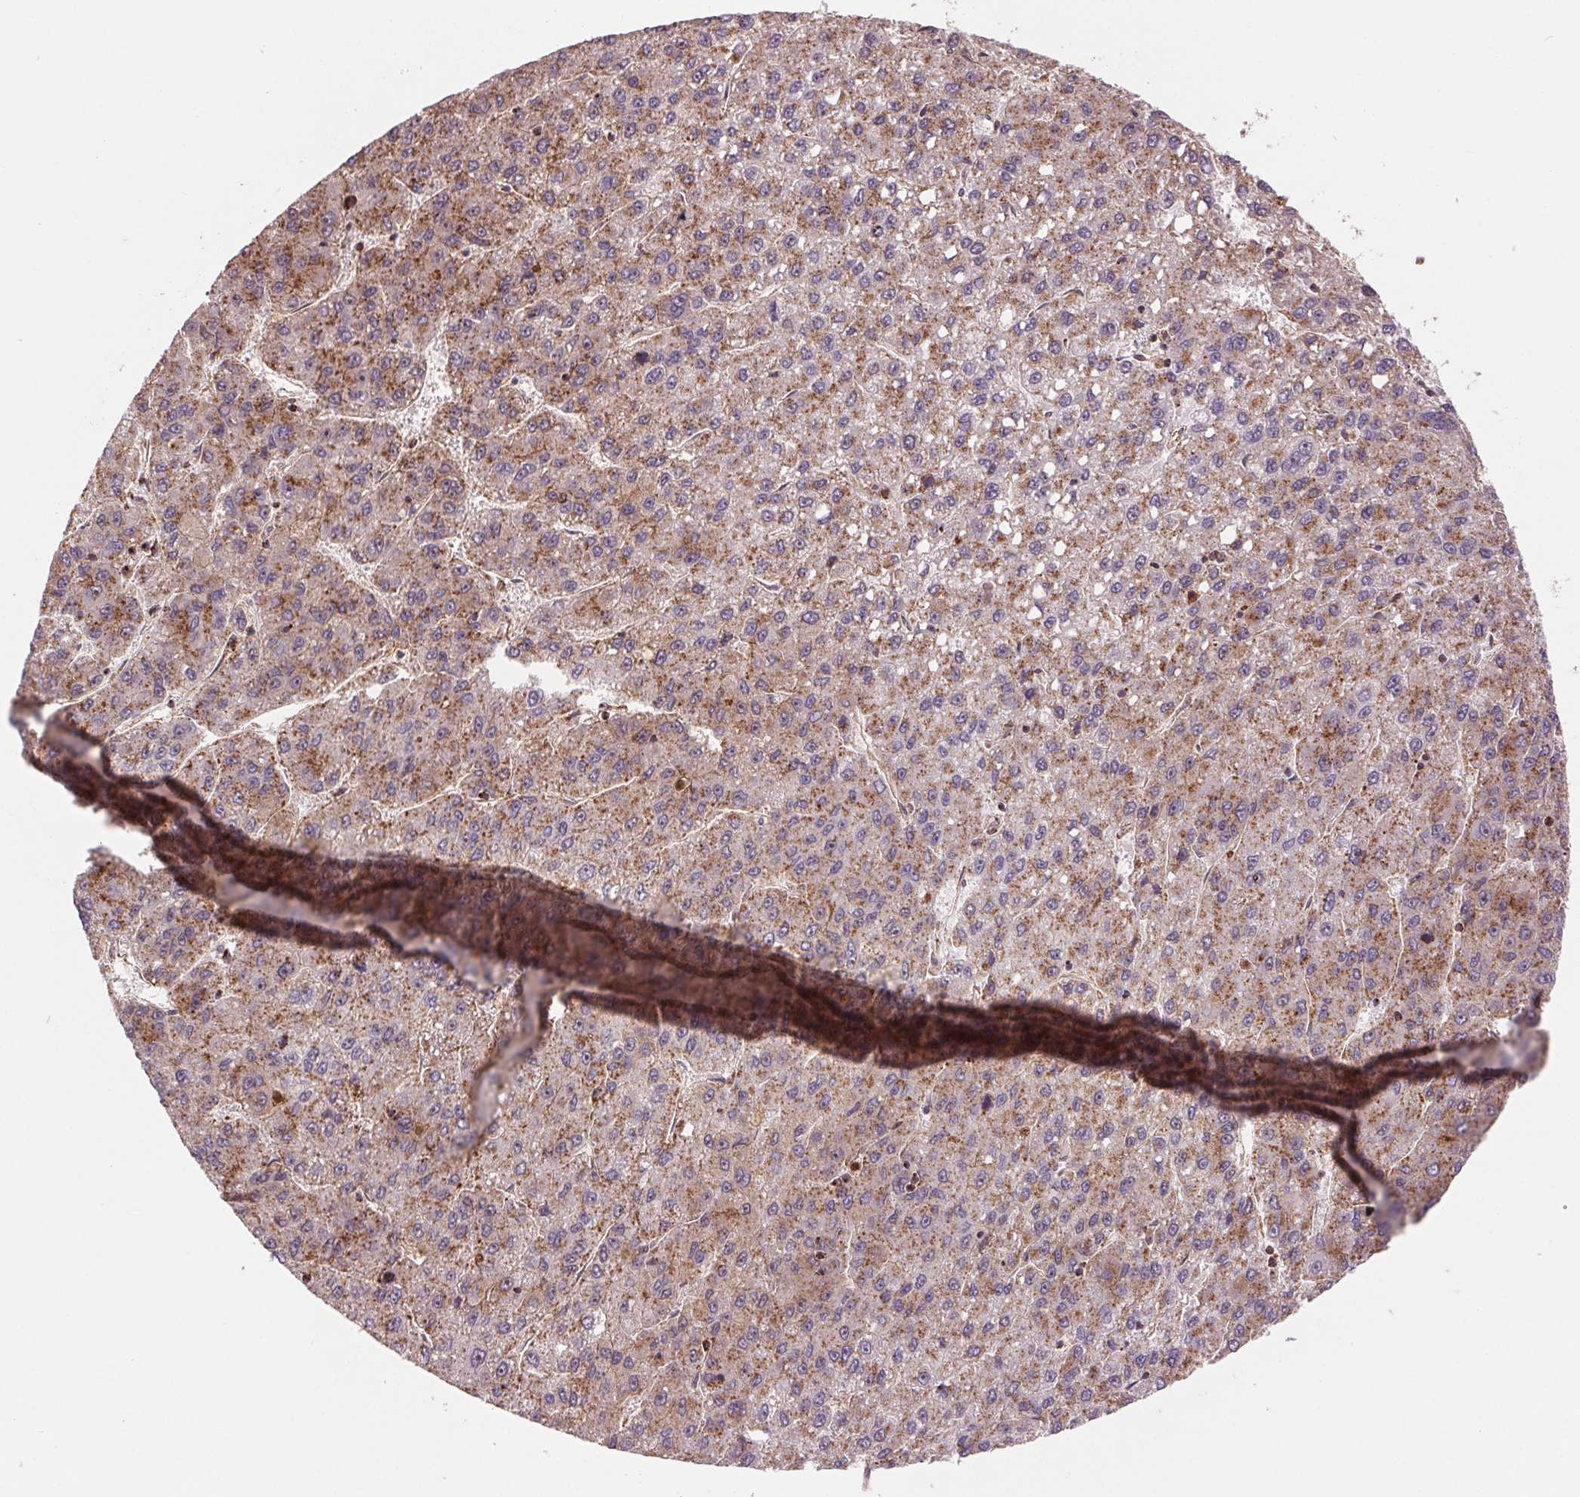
{"staining": {"intensity": "moderate", "quantity": ">75%", "location": "cytoplasmic/membranous"}, "tissue": "liver cancer", "cell_type": "Tumor cells", "image_type": "cancer", "snomed": [{"axis": "morphology", "description": "Carcinoma, Hepatocellular, NOS"}, {"axis": "topography", "description": "Liver"}], "caption": "Immunohistochemical staining of human liver hepatocellular carcinoma demonstrates medium levels of moderate cytoplasmic/membranous positivity in approximately >75% of tumor cells.", "gene": "CHMP4B", "patient": {"sex": "female", "age": 82}}